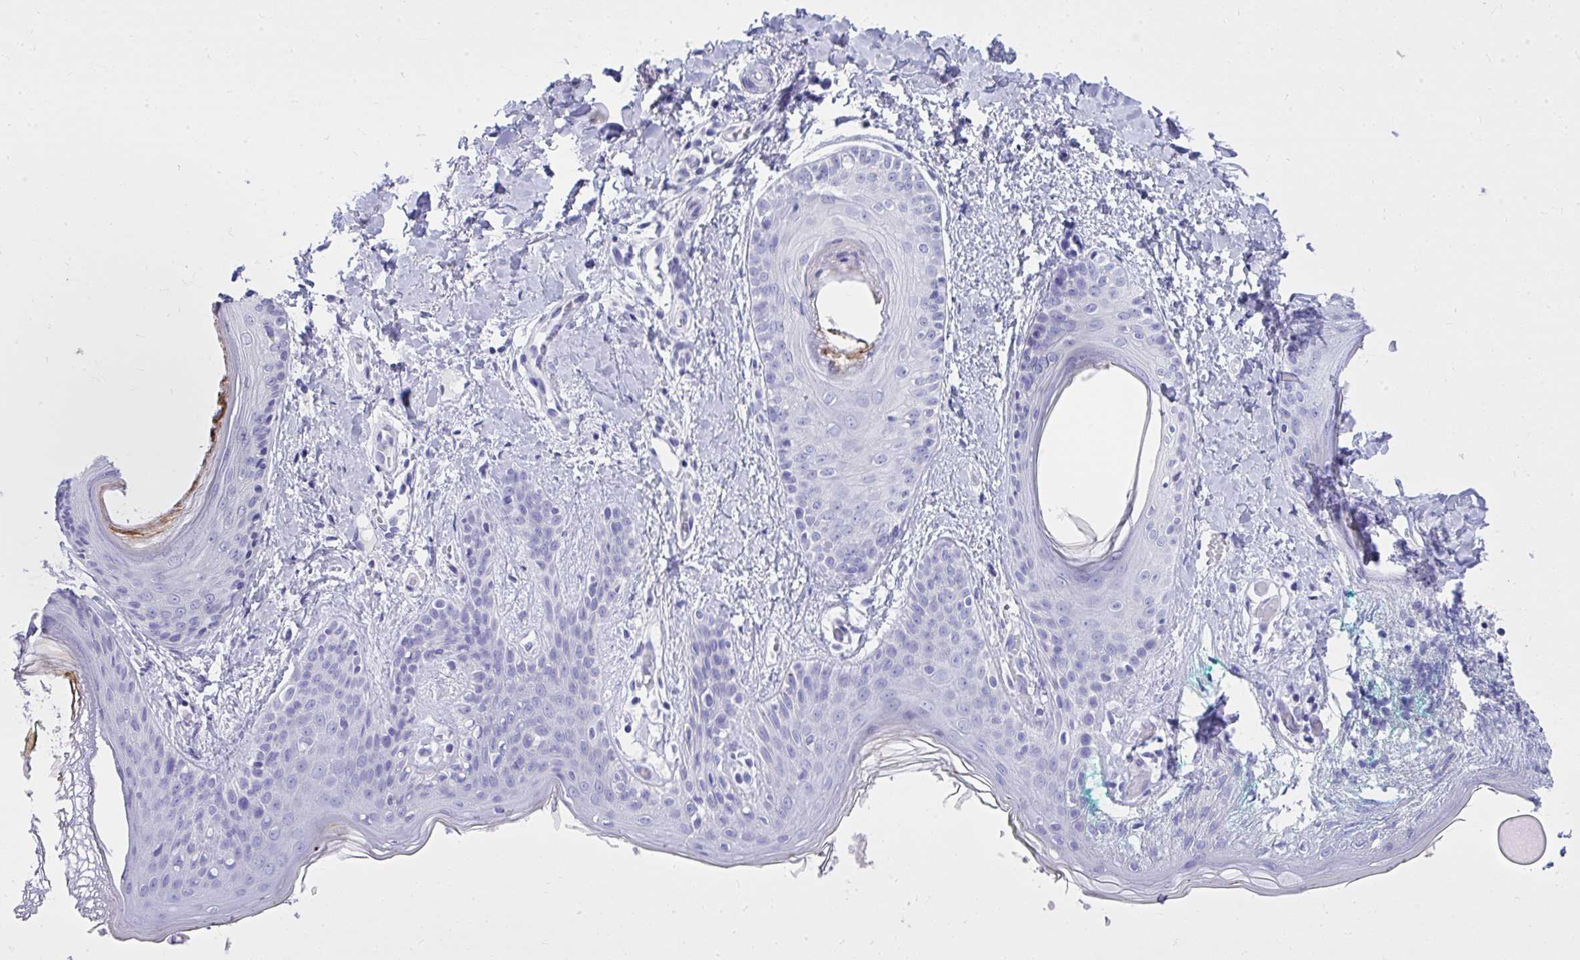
{"staining": {"intensity": "negative", "quantity": "none", "location": "none"}, "tissue": "skin", "cell_type": "Fibroblasts", "image_type": "normal", "snomed": [{"axis": "morphology", "description": "Normal tissue, NOS"}, {"axis": "topography", "description": "Skin"}], "caption": "Immunohistochemistry (IHC) histopathology image of unremarkable skin: skin stained with DAB (3,3'-diaminobenzidine) exhibits no significant protein positivity in fibroblasts. (Stains: DAB (3,3'-diaminobenzidine) immunohistochemistry with hematoxylin counter stain, Microscopy: brightfield microscopy at high magnification).", "gene": "BCL6B", "patient": {"sex": "male", "age": 16}}